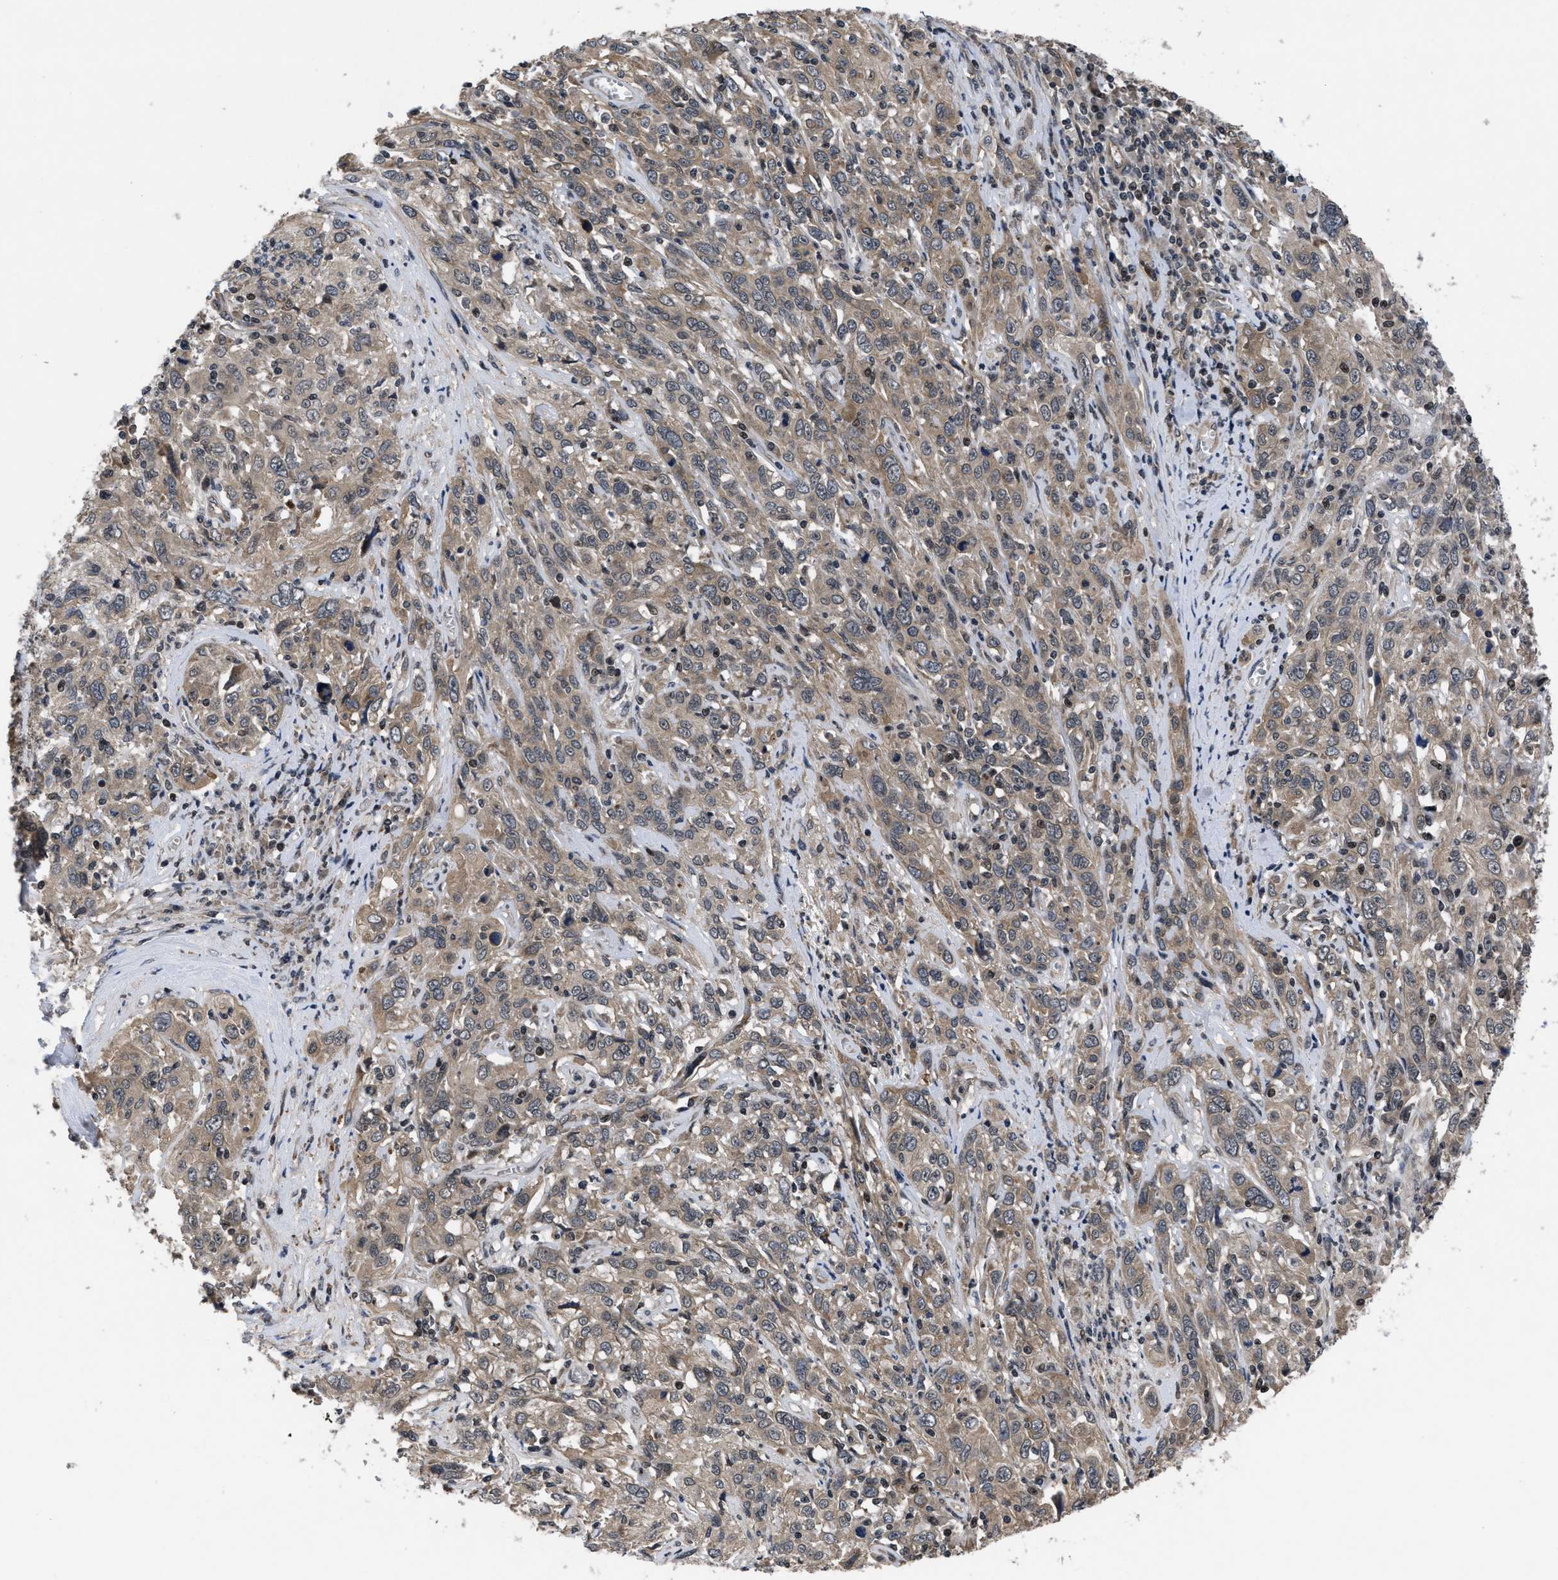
{"staining": {"intensity": "moderate", "quantity": ">75%", "location": "cytoplasmic/membranous"}, "tissue": "cervical cancer", "cell_type": "Tumor cells", "image_type": "cancer", "snomed": [{"axis": "morphology", "description": "Squamous cell carcinoma, NOS"}, {"axis": "topography", "description": "Cervix"}], "caption": "A photomicrograph of human cervical cancer (squamous cell carcinoma) stained for a protein reveals moderate cytoplasmic/membranous brown staining in tumor cells.", "gene": "DNAJC14", "patient": {"sex": "female", "age": 46}}